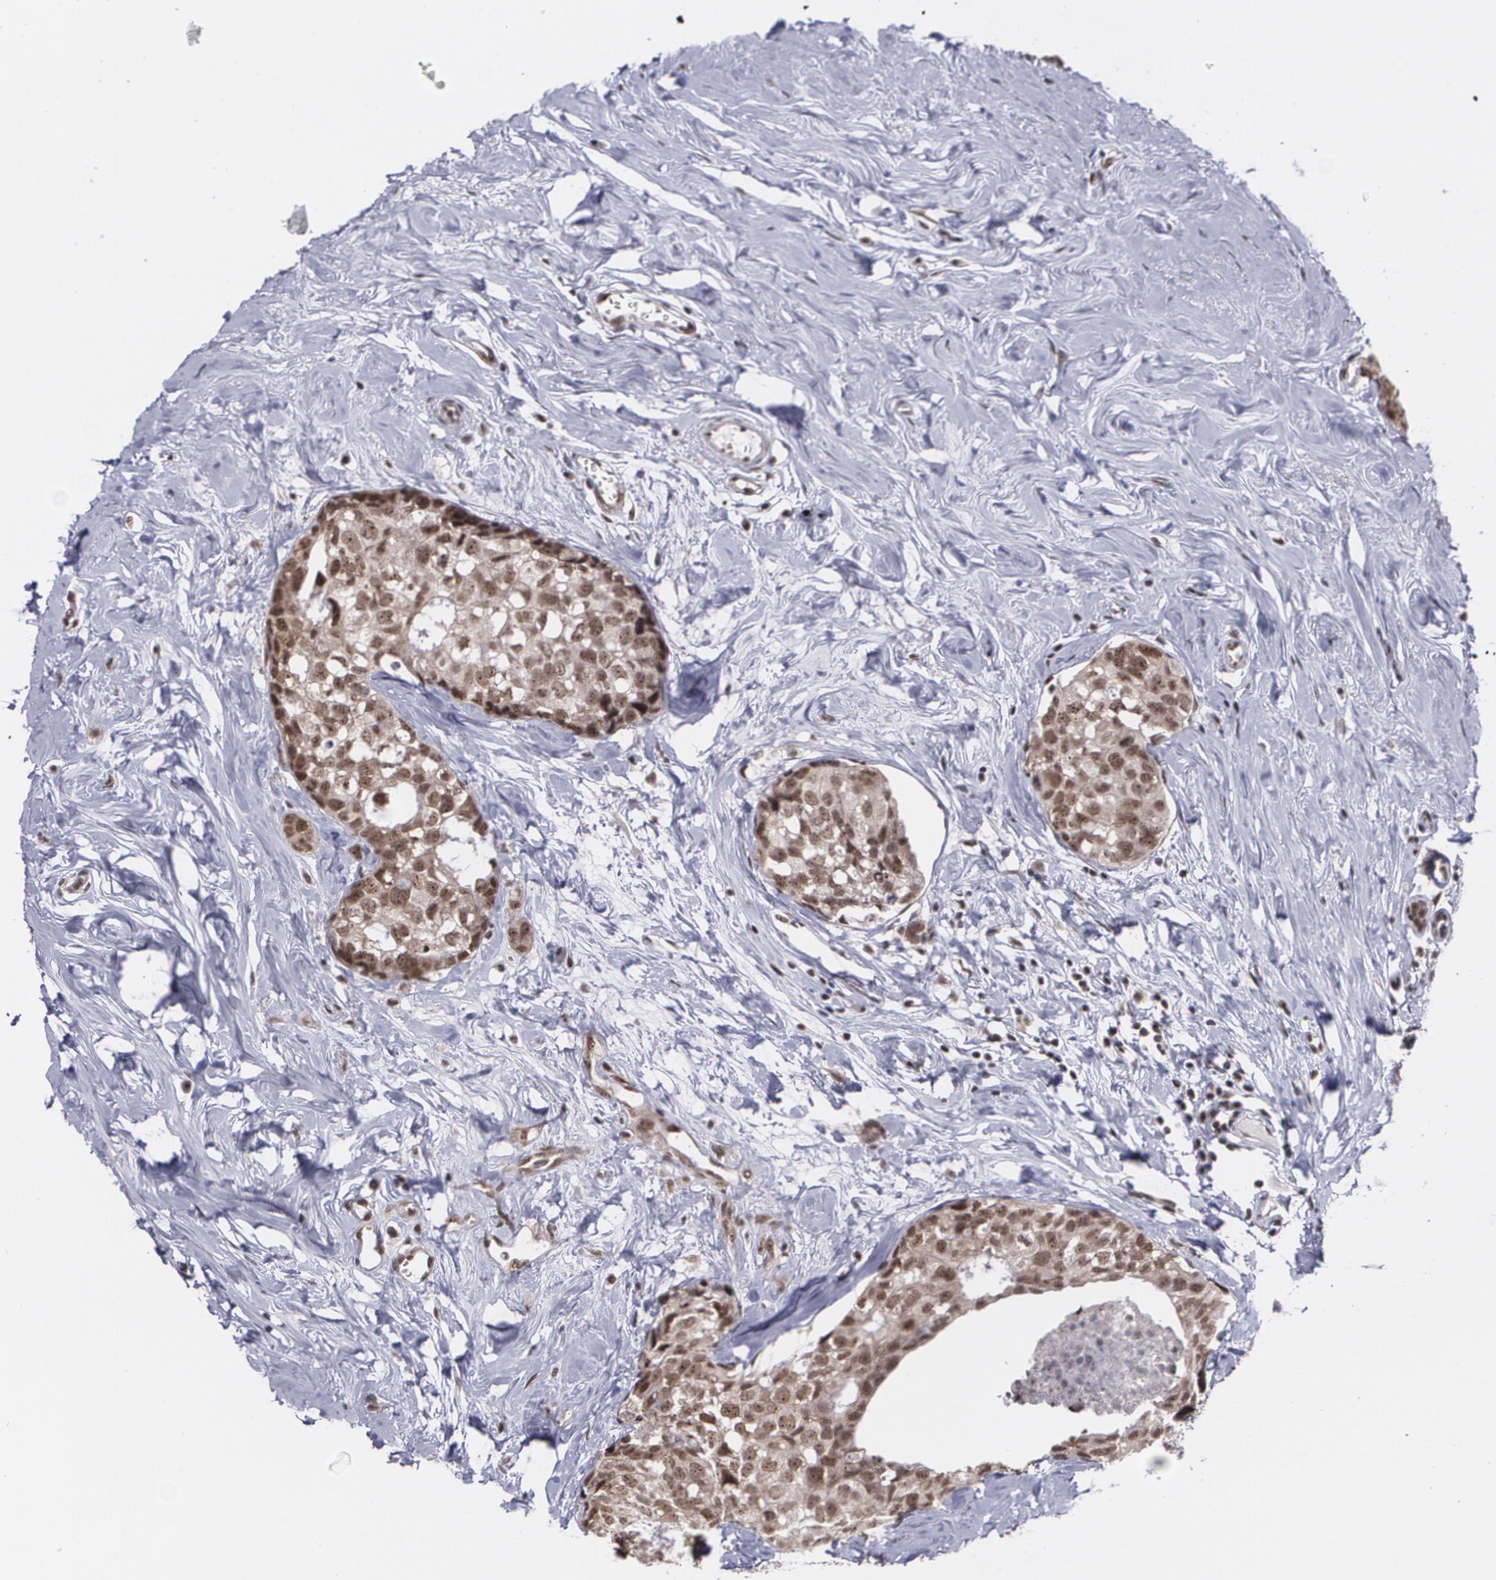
{"staining": {"intensity": "strong", "quantity": ">75%", "location": "cytoplasmic/membranous,nuclear"}, "tissue": "breast cancer", "cell_type": "Tumor cells", "image_type": "cancer", "snomed": [{"axis": "morphology", "description": "Normal tissue, NOS"}, {"axis": "morphology", "description": "Duct carcinoma"}, {"axis": "topography", "description": "Breast"}], "caption": "Breast cancer stained for a protein (brown) reveals strong cytoplasmic/membranous and nuclear positive staining in about >75% of tumor cells.", "gene": "C6orf15", "patient": {"sex": "female", "age": 50}}